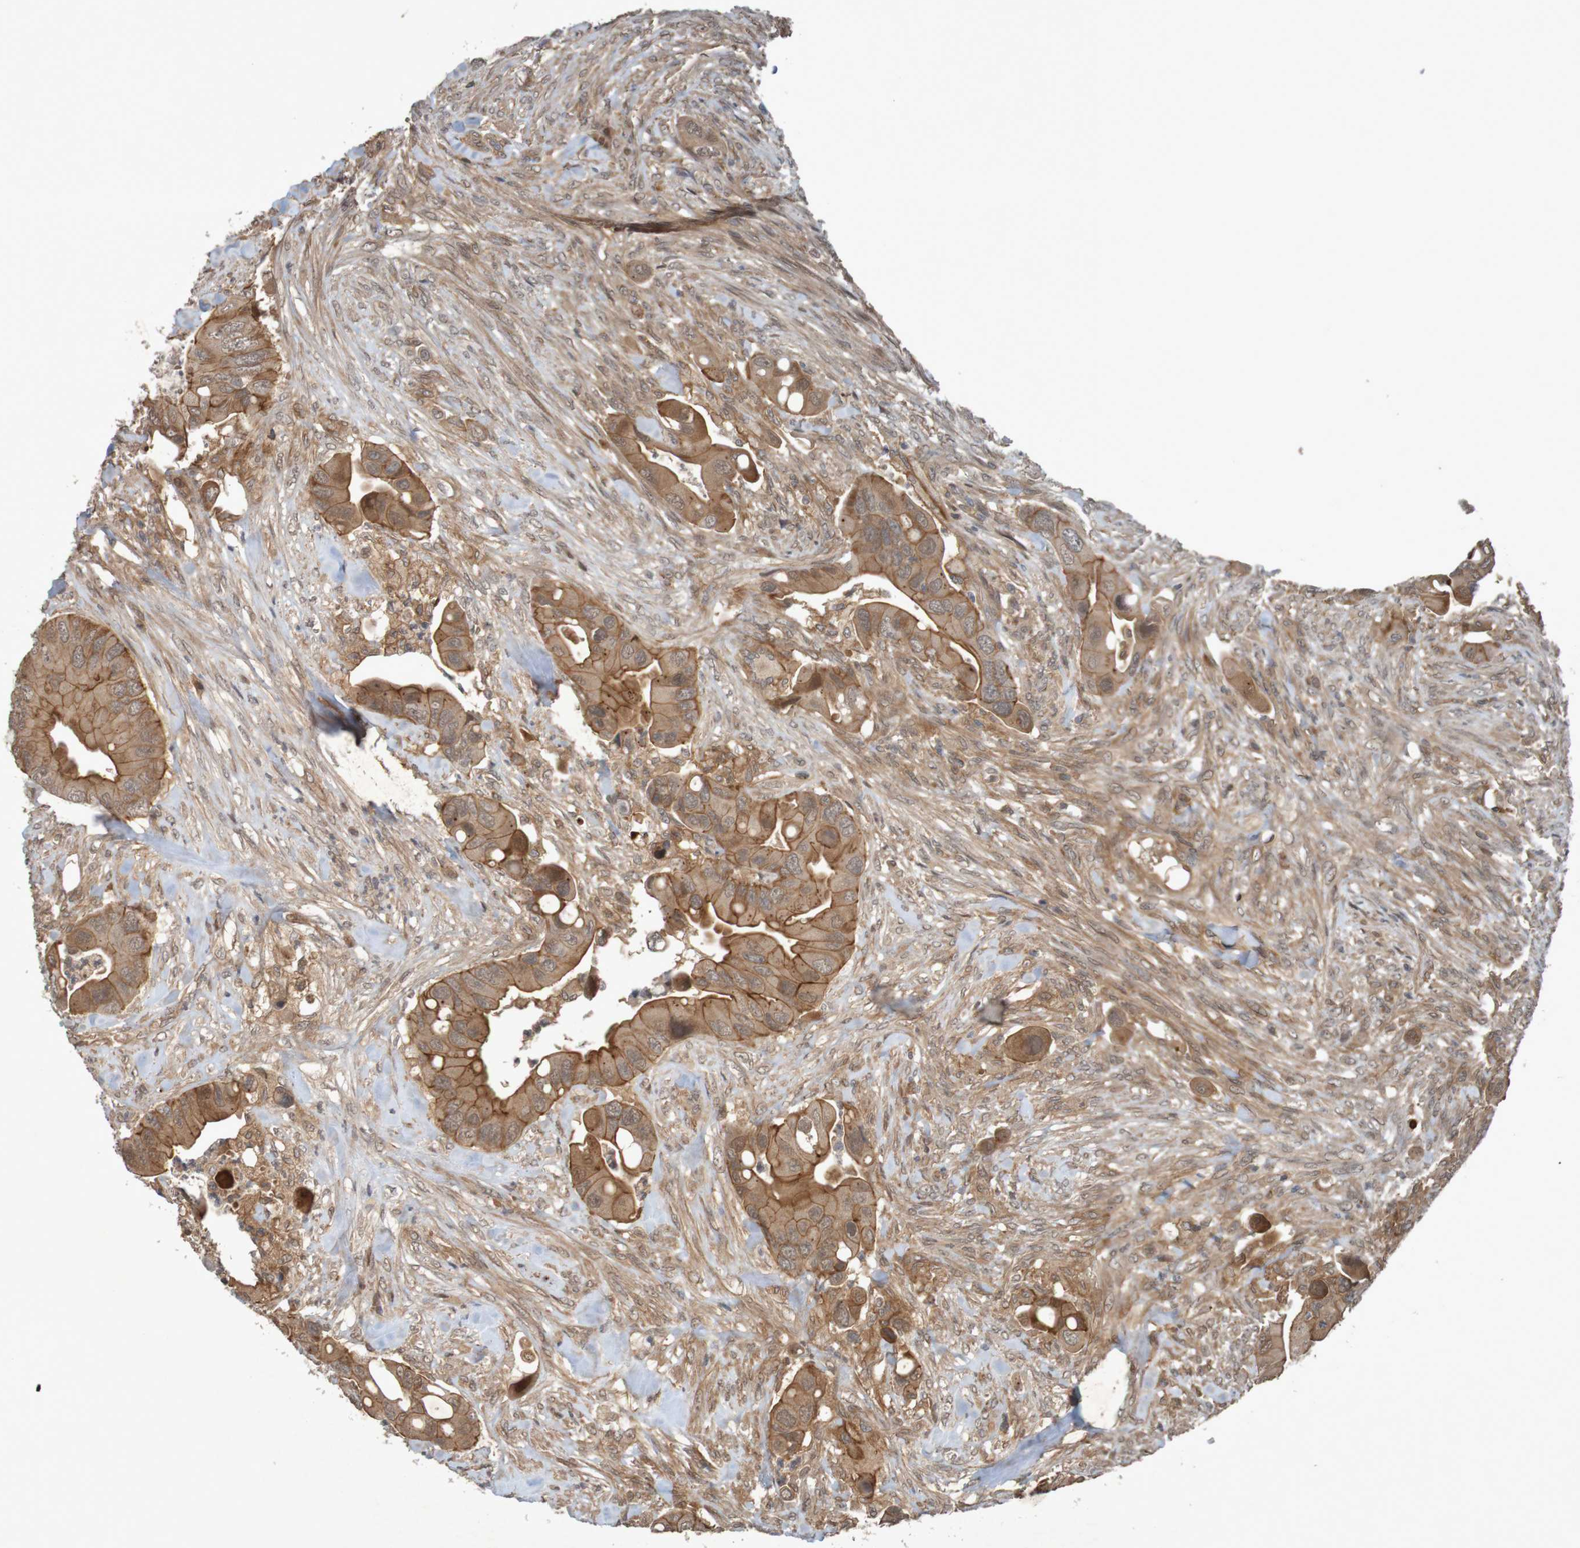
{"staining": {"intensity": "moderate", "quantity": ">75%", "location": "cytoplasmic/membranous"}, "tissue": "colorectal cancer", "cell_type": "Tumor cells", "image_type": "cancer", "snomed": [{"axis": "morphology", "description": "Adenocarcinoma, NOS"}, {"axis": "topography", "description": "Rectum"}], "caption": "The histopathology image demonstrates staining of adenocarcinoma (colorectal), revealing moderate cytoplasmic/membranous protein expression (brown color) within tumor cells.", "gene": "ARHGEF11", "patient": {"sex": "female", "age": 57}}